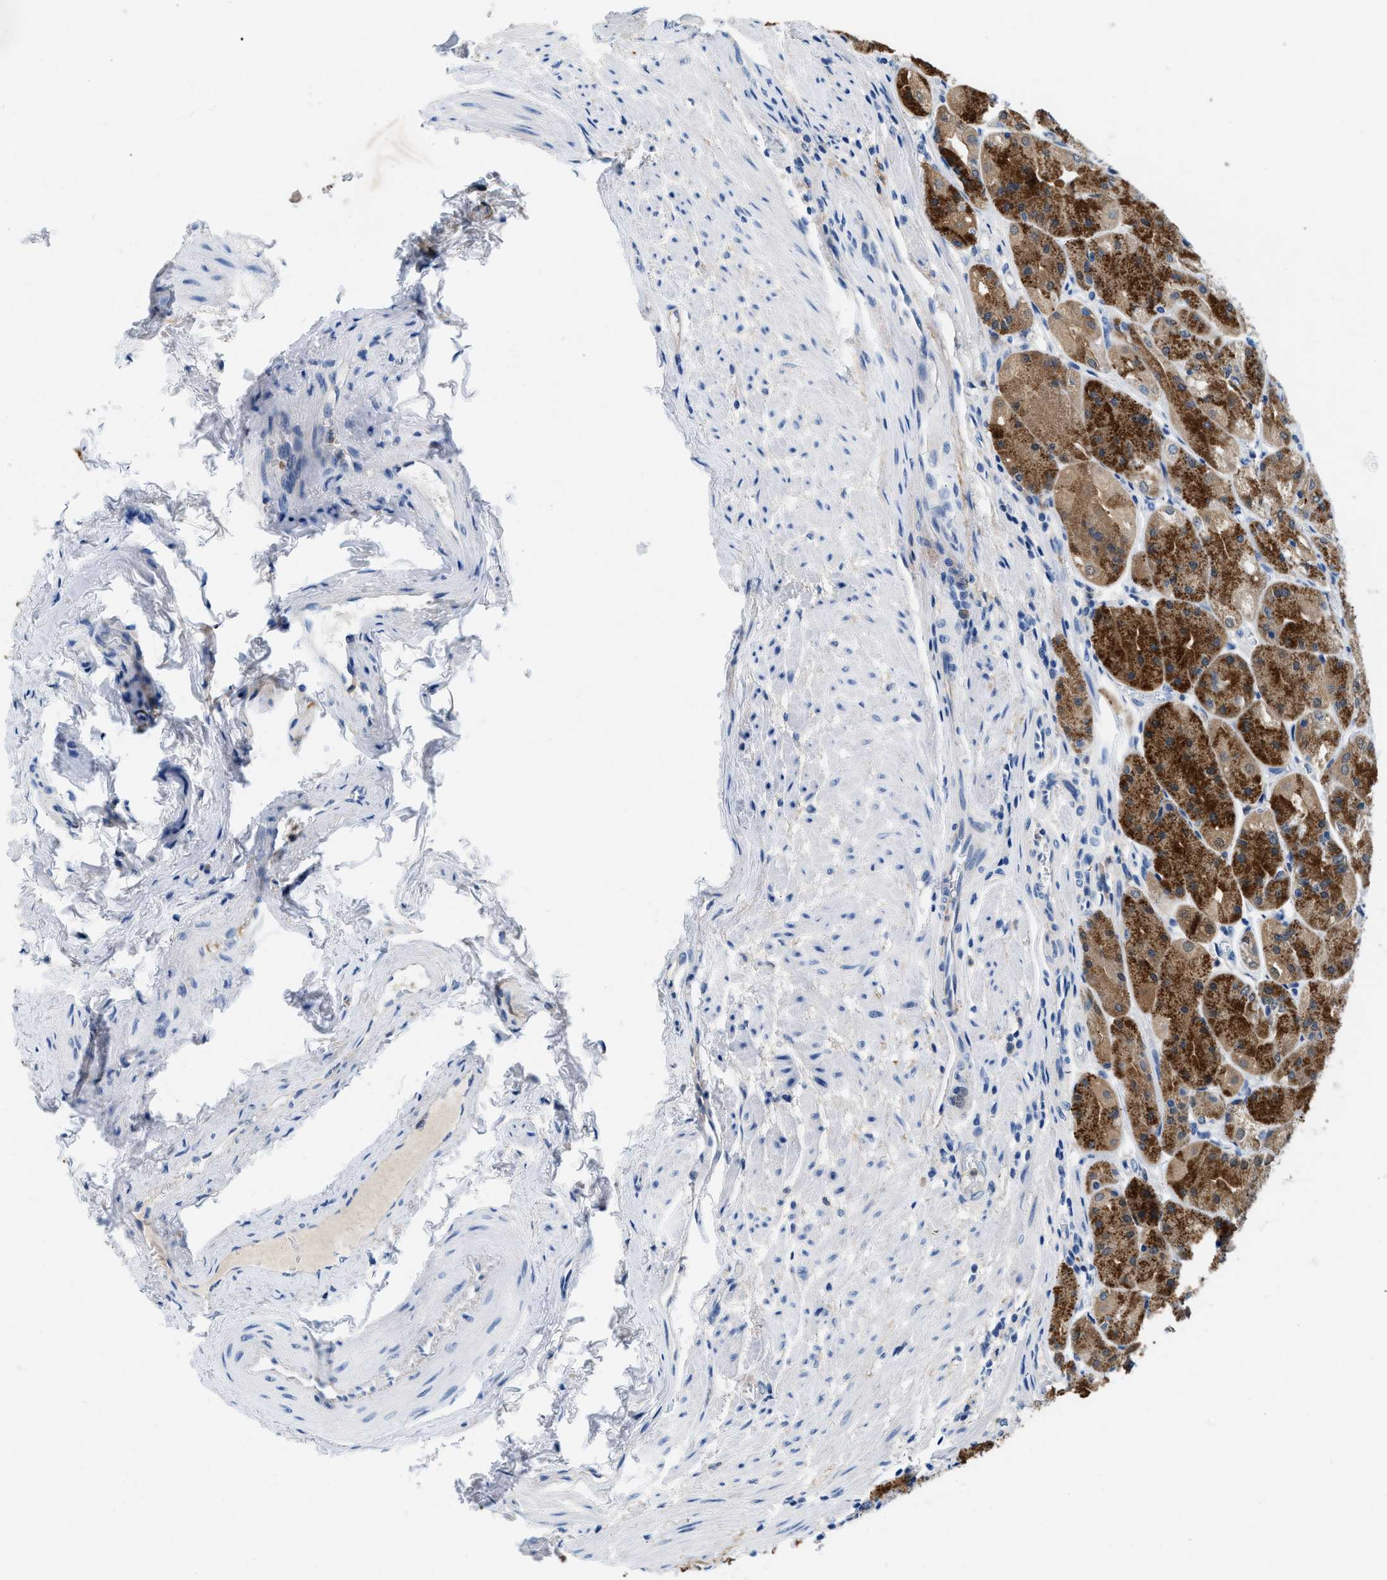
{"staining": {"intensity": "strong", "quantity": "25%-75%", "location": "cytoplasmic/membranous"}, "tissue": "stomach", "cell_type": "Glandular cells", "image_type": "normal", "snomed": [{"axis": "morphology", "description": "Normal tissue, NOS"}, {"axis": "topography", "description": "Stomach, upper"}], "caption": "Immunohistochemical staining of unremarkable stomach exhibits 25%-75% levels of strong cytoplasmic/membranous protein staining in about 25%-75% of glandular cells.", "gene": "FADS6", "patient": {"sex": "male", "age": 72}}